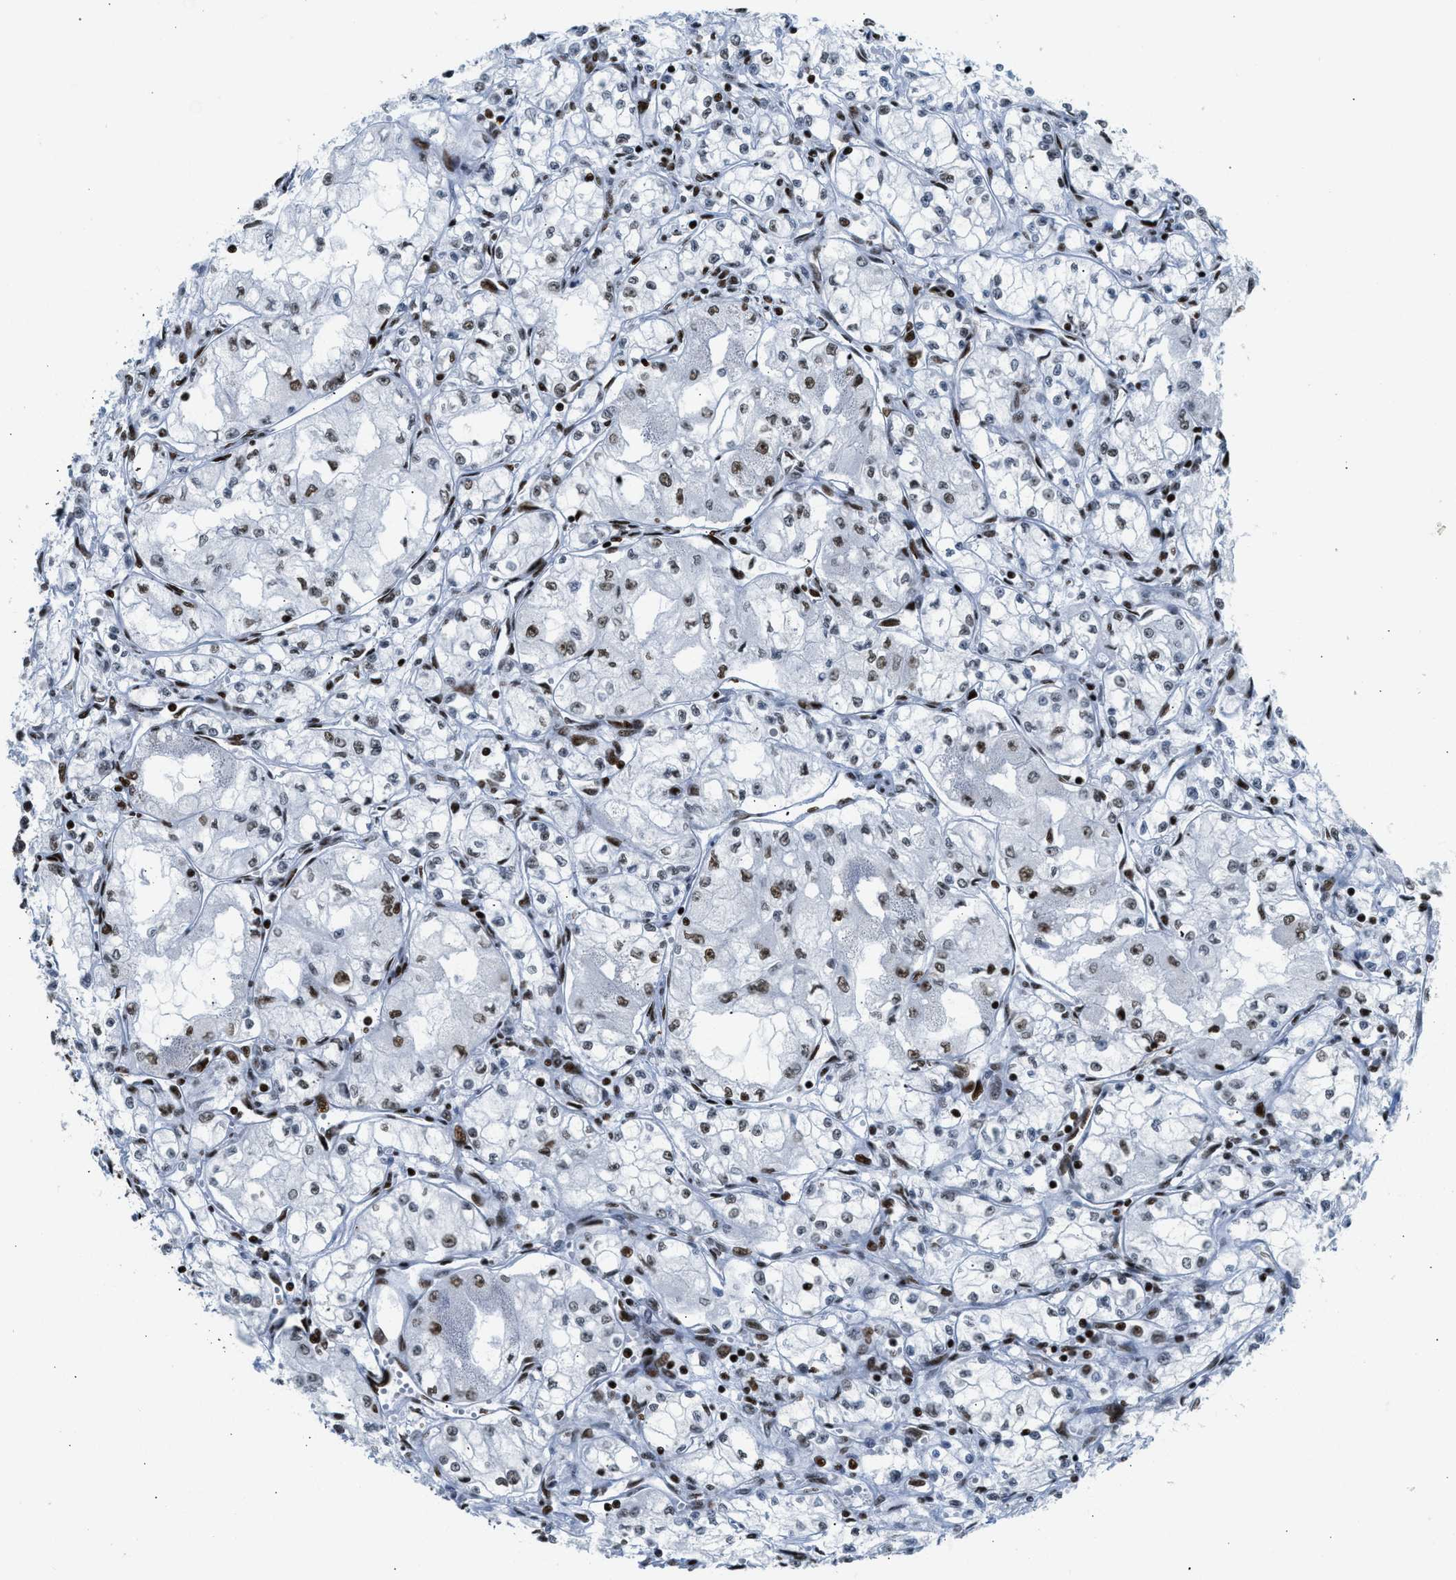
{"staining": {"intensity": "moderate", "quantity": "25%-75%", "location": "nuclear"}, "tissue": "renal cancer", "cell_type": "Tumor cells", "image_type": "cancer", "snomed": [{"axis": "morphology", "description": "Normal tissue, NOS"}, {"axis": "morphology", "description": "Adenocarcinoma, NOS"}, {"axis": "topography", "description": "Kidney"}], "caption": "IHC photomicrograph of renal cancer stained for a protein (brown), which reveals medium levels of moderate nuclear expression in approximately 25%-75% of tumor cells.", "gene": "PIF1", "patient": {"sex": "male", "age": 59}}